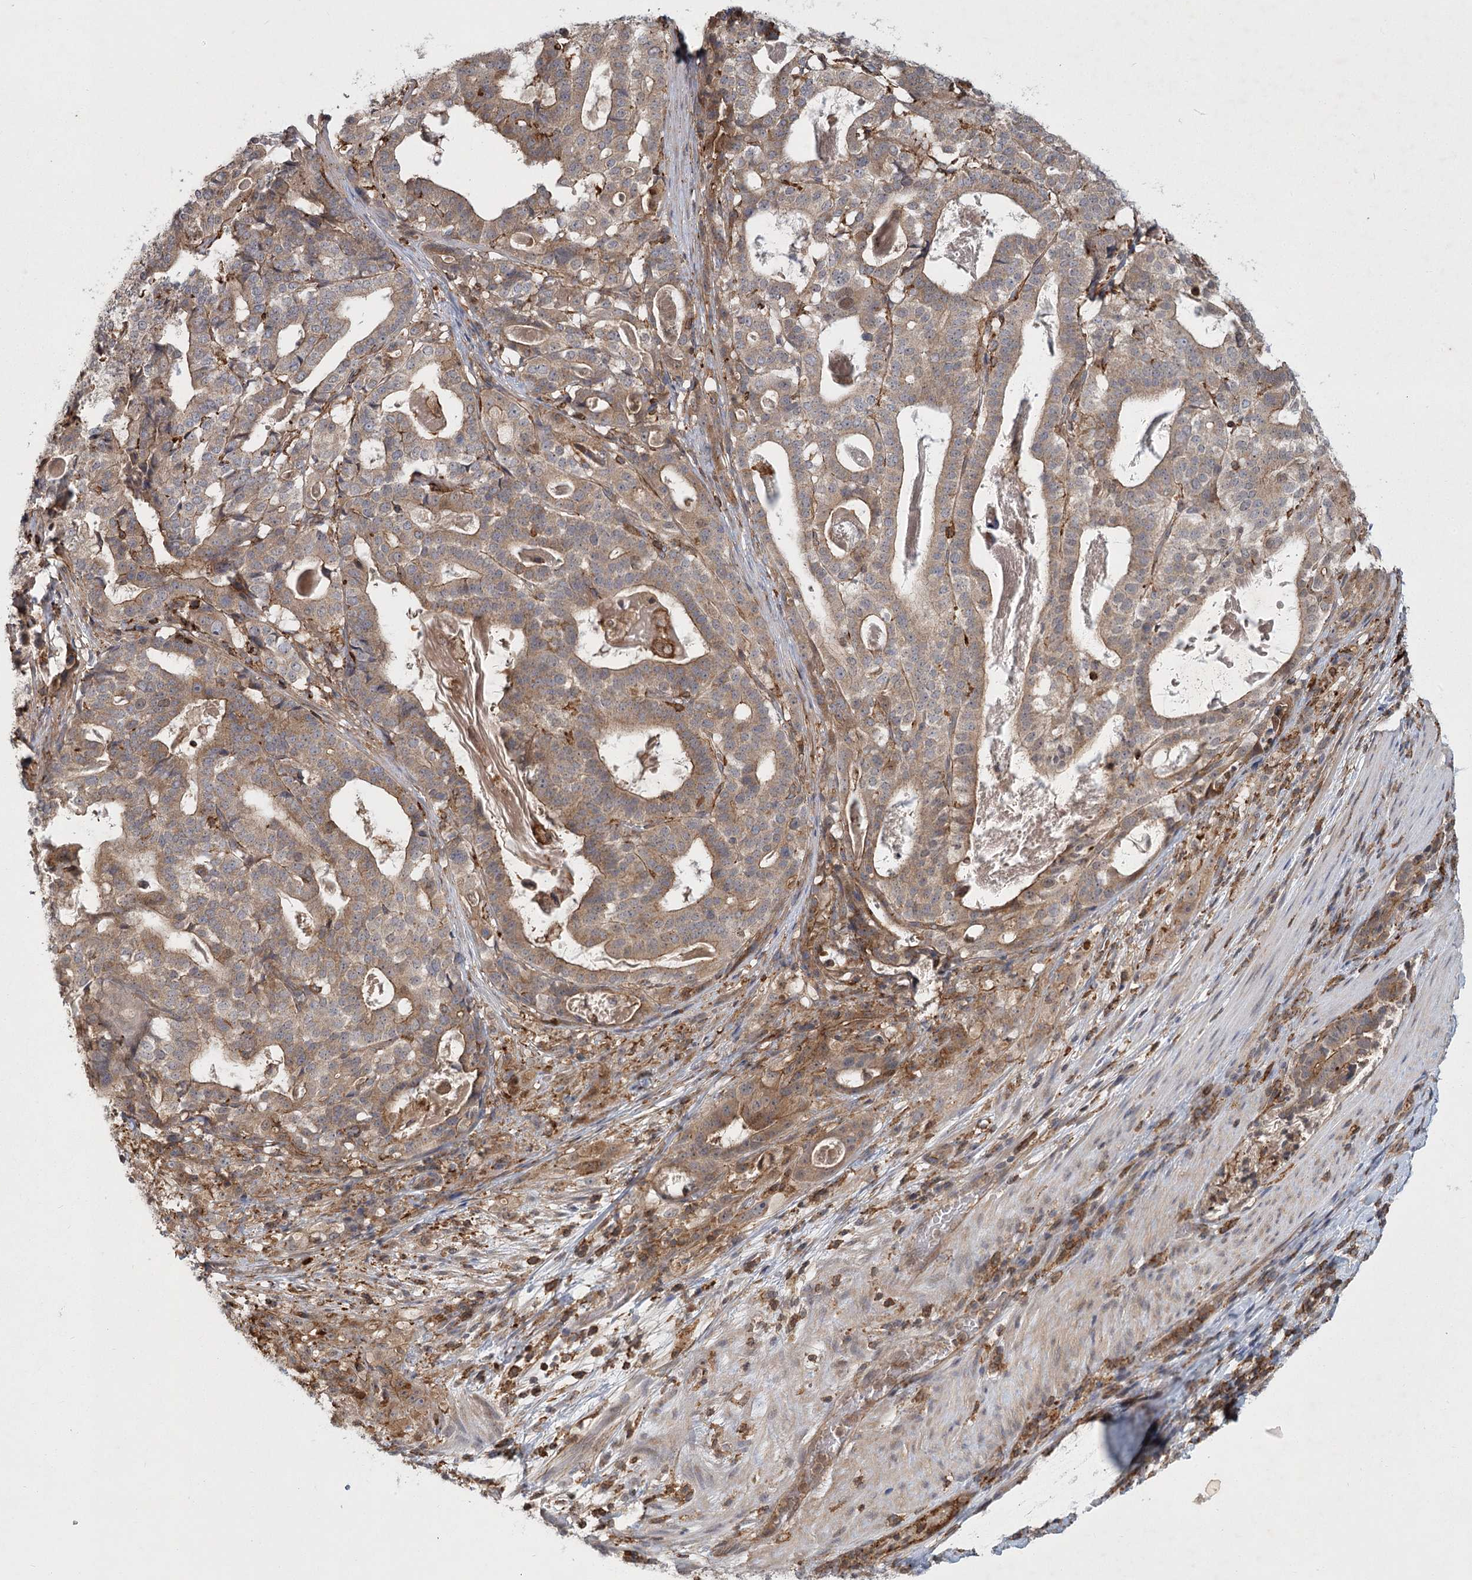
{"staining": {"intensity": "weak", "quantity": "25%-75%", "location": "cytoplasmic/membranous"}, "tissue": "stomach cancer", "cell_type": "Tumor cells", "image_type": "cancer", "snomed": [{"axis": "morphology", "description": "Adenocarcinoma, NOS"}, {"axis": "topography", "description": "Stomach"}], "caption": "Stomach cancer (adenocarcinoma) tissue shows weak cytoplasmic/membranous positivity in about 25%-75% of tumor cells Ihc stains the protein in brown and the nuclei are stained blue.", "gene": "MEPE", "patient": {"sex": "male", "age": 48}}